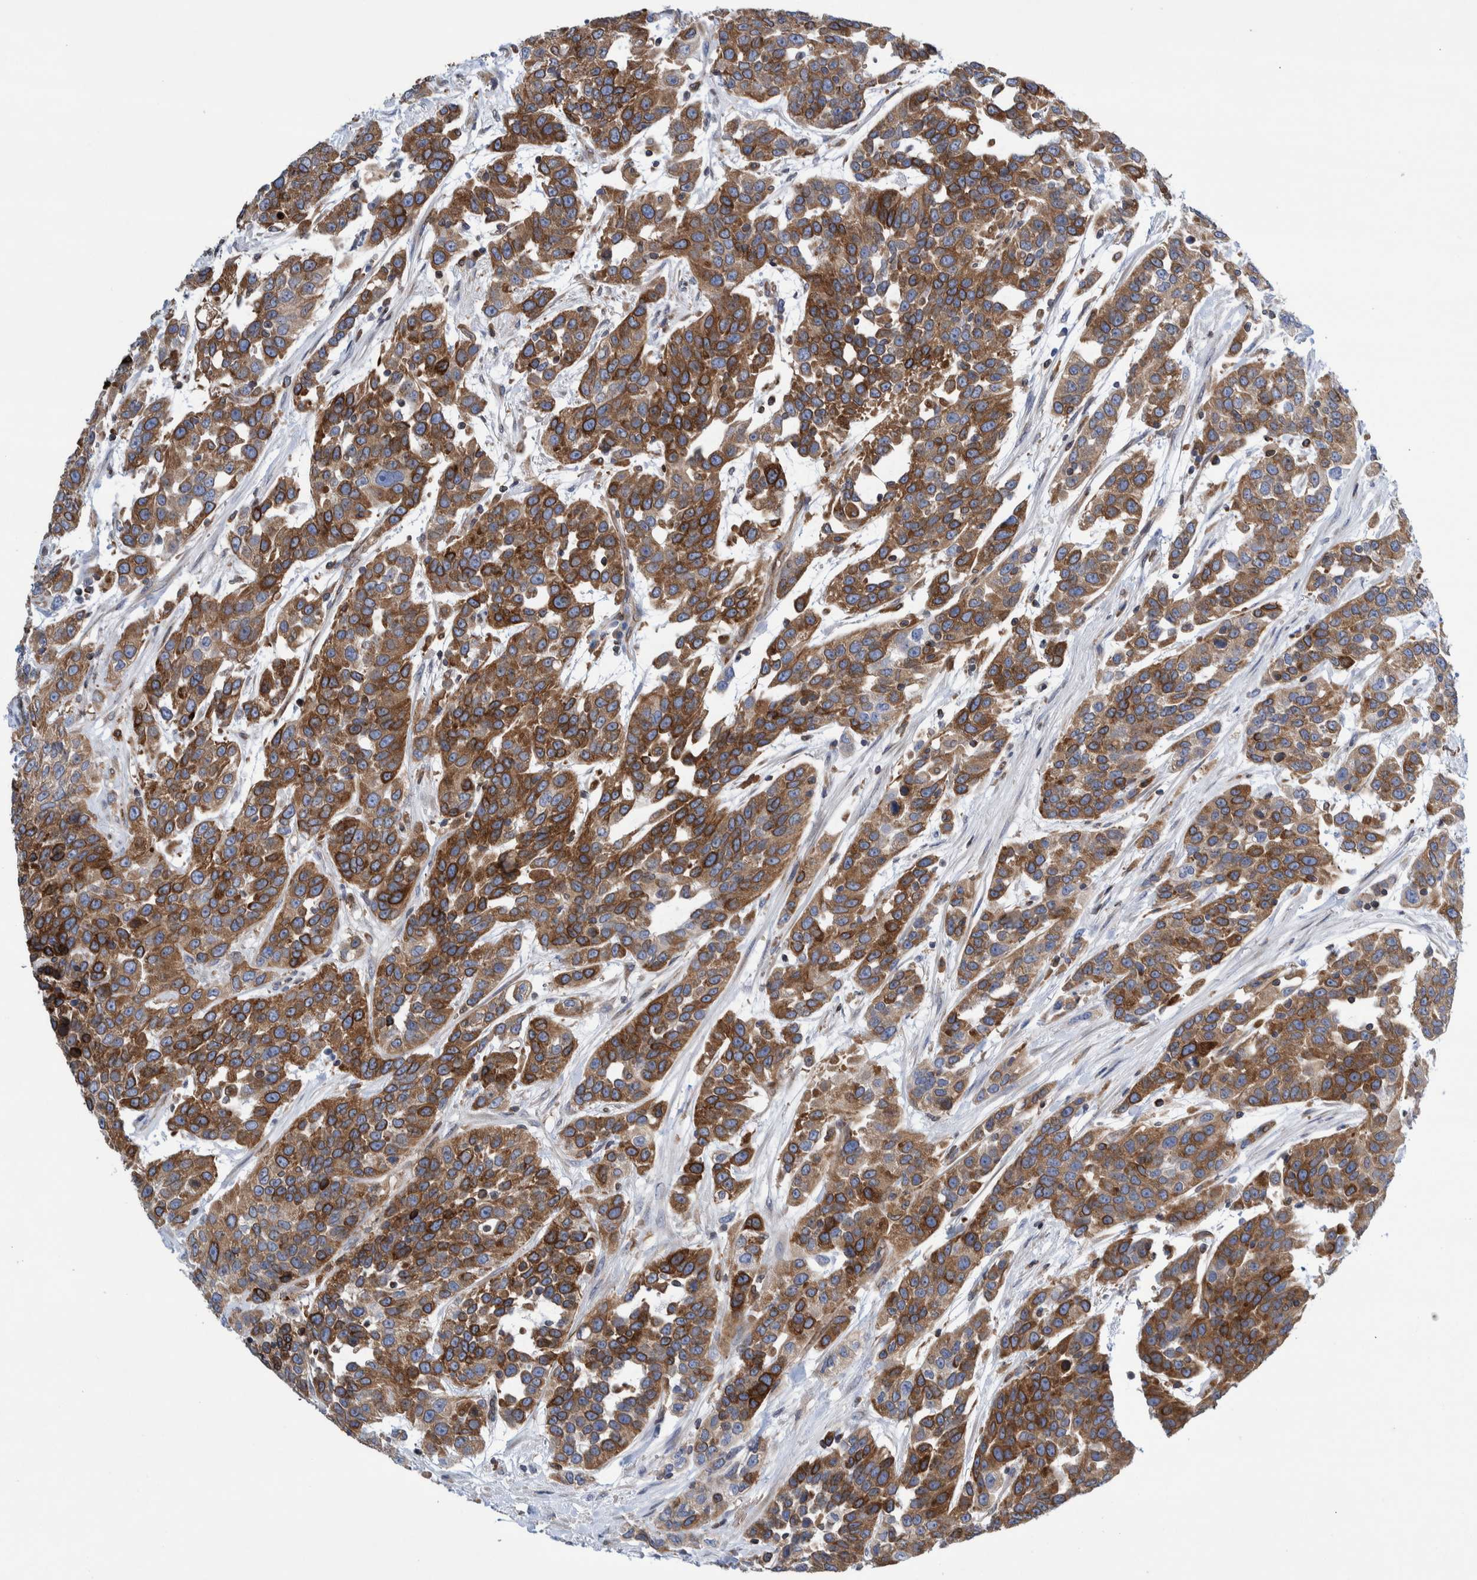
{"staining": {"intensity": "moderate", "quantity": ">75%", "location": "cytoplasmic/membranous"}, "tissue": "urothelial cancer", "cell_type": "Tumor cells", "image_type": "cancer", "snomed": [{"axis": "morphology", "description": "Urothelial carcinoma, High grade"}, {"axis": "topography", "description": "Urinary bladder"}], "caption": "The histopathology image exhibits a brown stain indicating the presence of a protein in the cytoplasmic/membranous of tumor cells in urothelial cancer. (IHC, brightfield microscopy, high magnification).", "gene": "THEM6", "patient": {"sex": "female", "age": 80}}